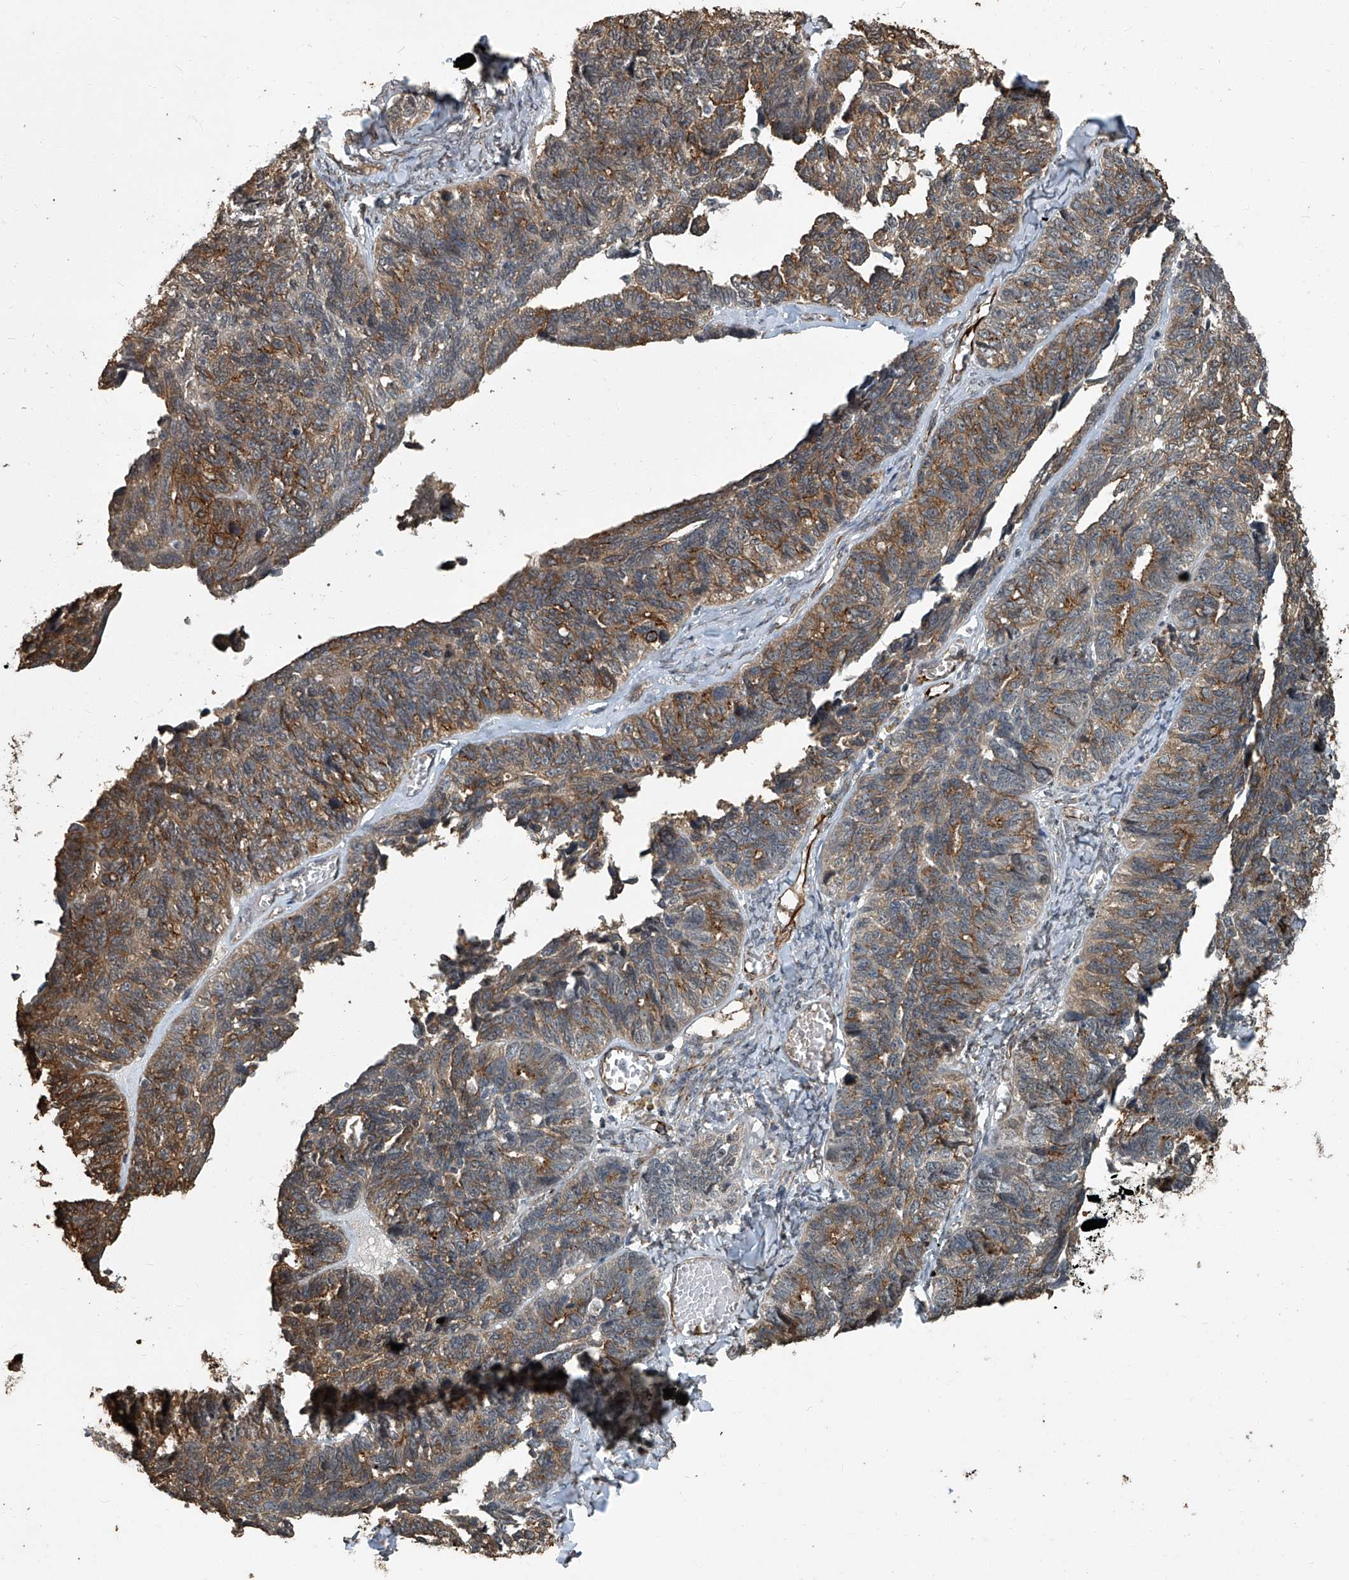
{"staining": {"intensity": "moderate", "quantity": ">75%", "location": "cytoplasmic/membranous"}, "tissue": "ovarian cancer", "cell_type": "Tumor cells", "image_type": "cancer", "snomed": [{"axis": "morphology", "description": "Cystadenocarcinoma, serous, NOS"}, {"axis": "topography", "description": "Ovary"}], "caption": "About >75% of tumor cells in serous cystadenocarcinoma (ovarian) demonstrate moderate cytoplasmic/membranous protein expression as visualized by brown immunohistochemical staining.", "gene": "GPR132", "patient": {"sex": "female", "age": 79}}